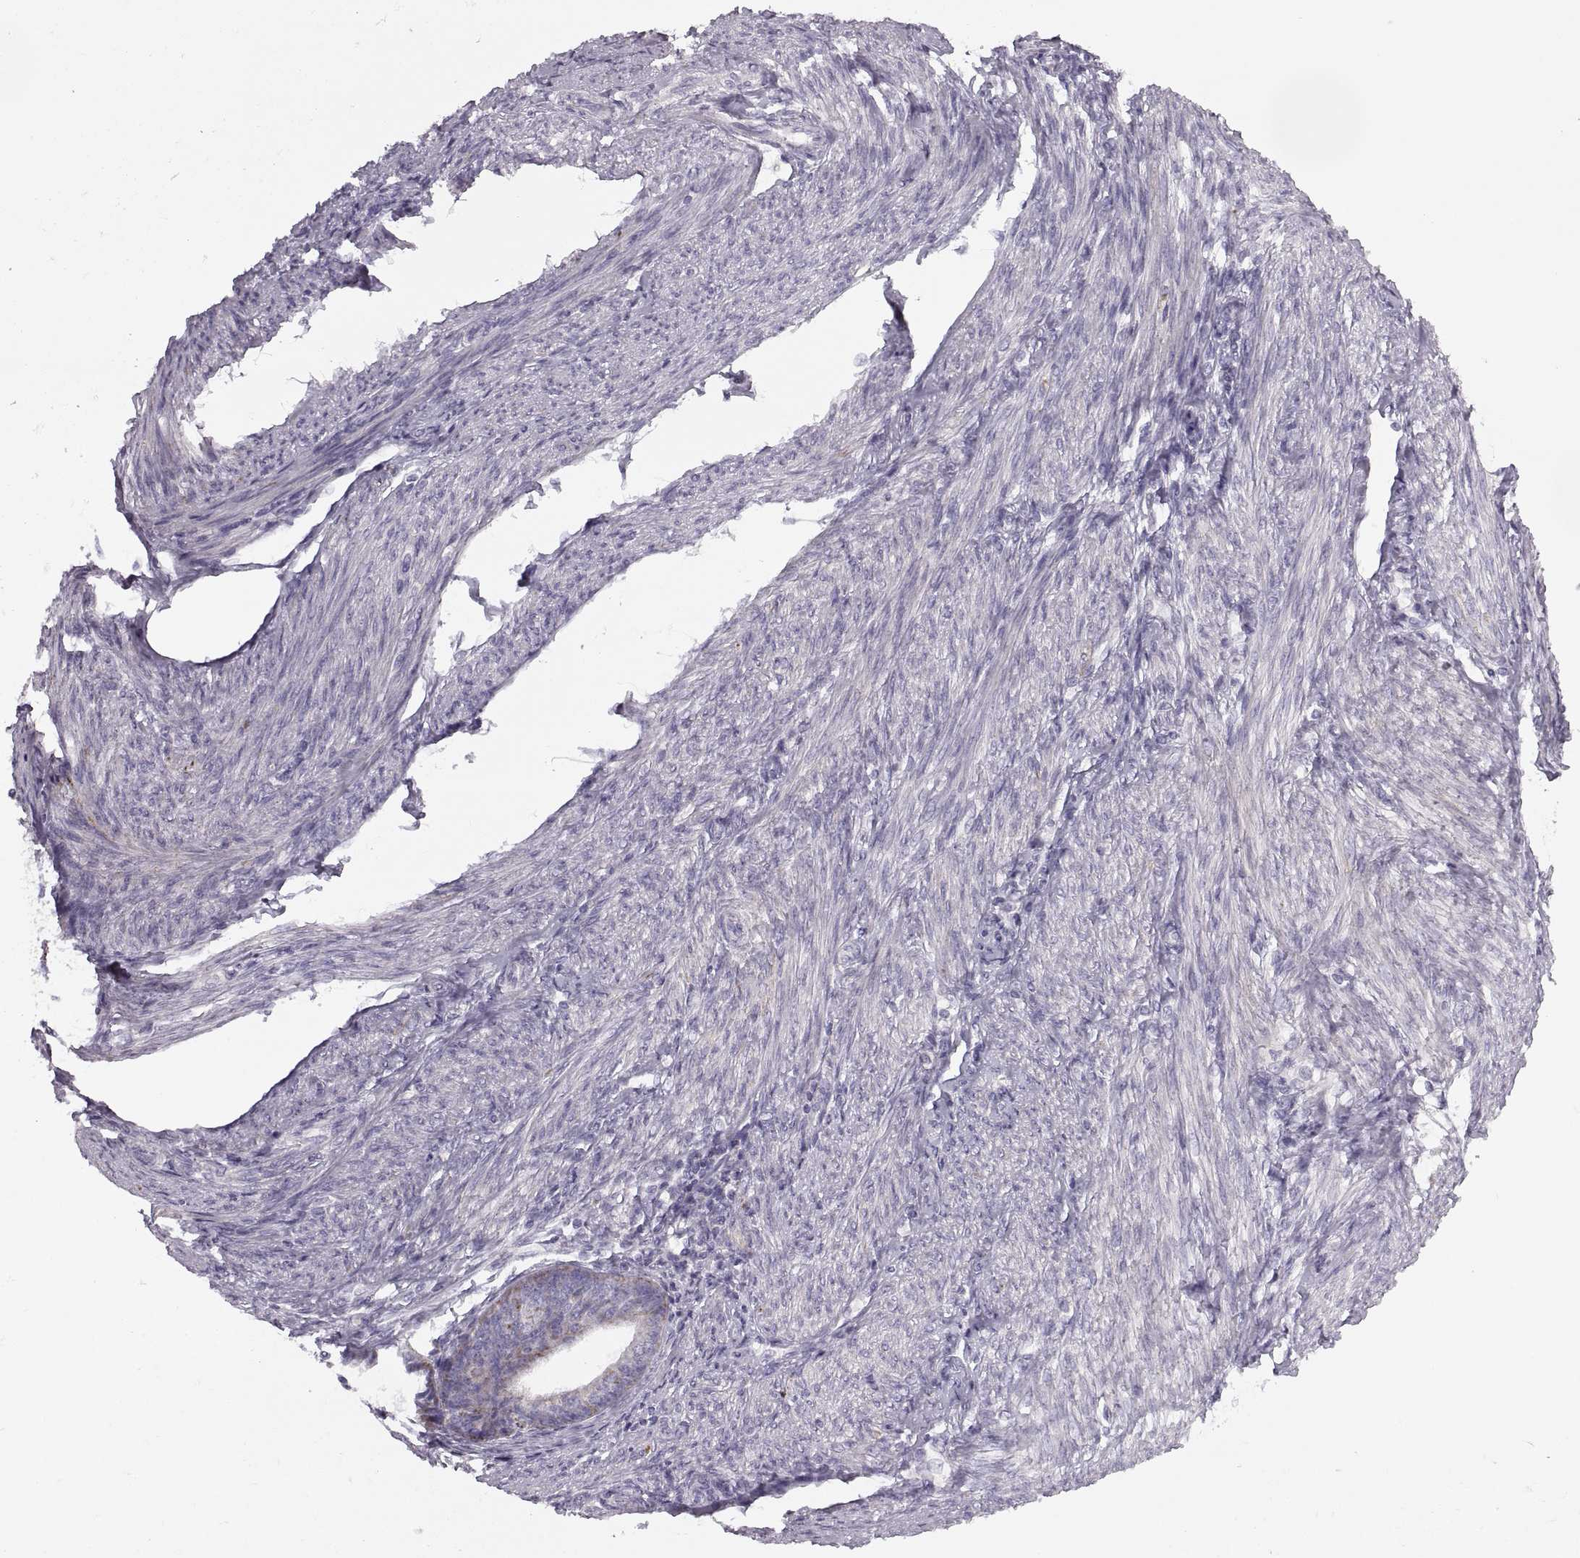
{"staining": {"intensity": "negative", "quantity": "none", "location": "none"}, "tissue": "endometrial cancer", "cell_type": "Tumor cells", "image_type": "cancer", "snomed": [{"axis": "morphology", "description": "Adenocarcinoma, NOS"}, {"axis": "topography", "description": "Endometrium"}], "caption": "This is an immunohistochemistry (IHC) micrograph of human endometrial cancer (adenocarcinoma). There is no positivity in tumor cells.", "gene": "PIERCE1", "patient": {"sex": "female", "age": 68}}